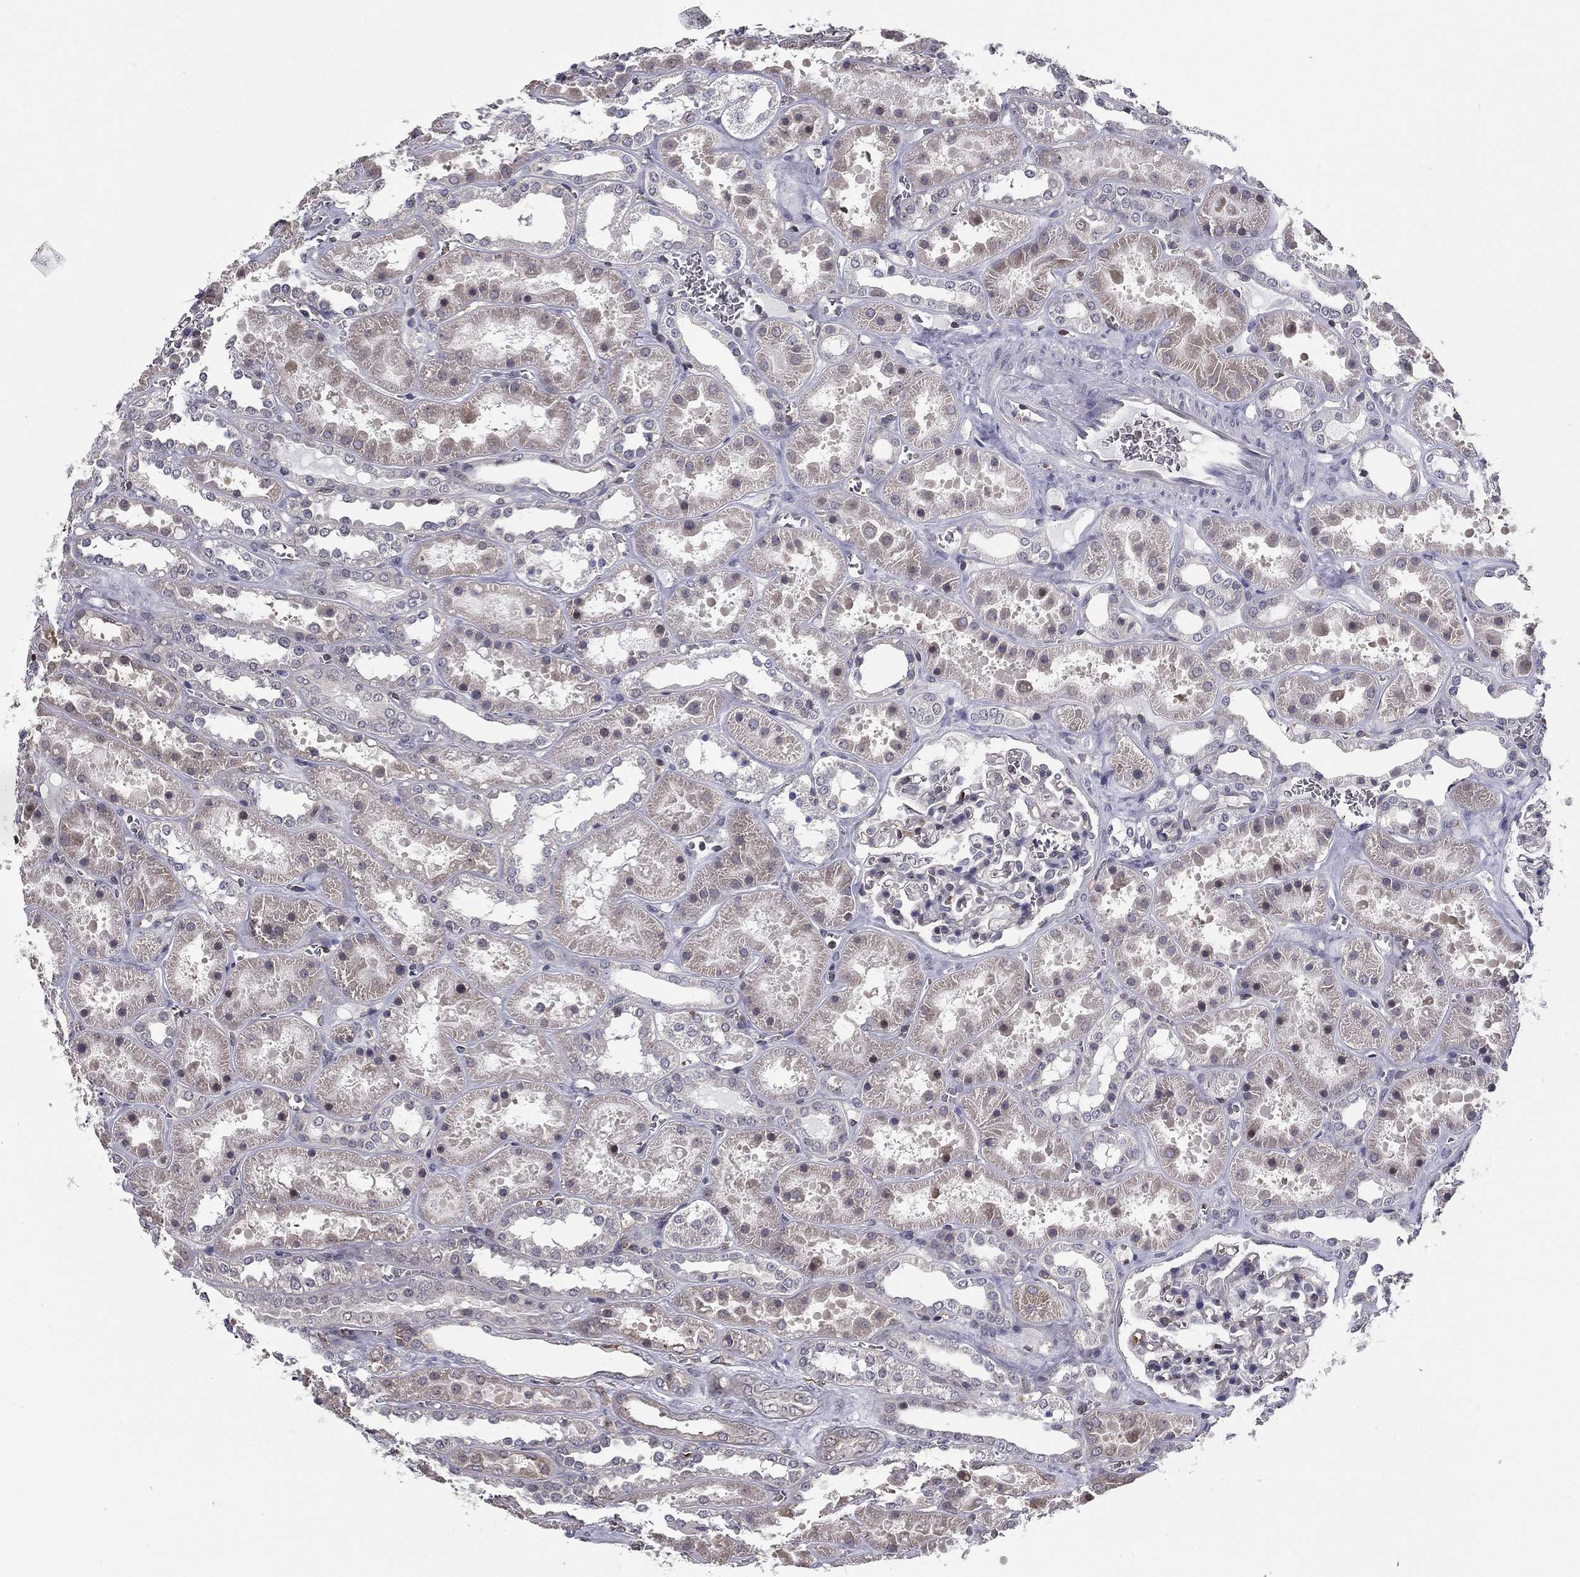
{"staining": {"intensity": "negative", "quantity": "none", "location": "none"}, "tissue": "kidney", "cell_type": "Cells in glomeruli", "image_type": "normal", "snomed": [{"axis": "morphology", "description": "Normal tissue, NOS"}, {"axis": "topography", "description": "Kidney"}], "caption": "This image is of unremarkable kidney stained with immunohistochemistry (IHC) to label a protein in brown with the nuclei are counter-stained blue. There is no positivity in cells in glomeruli. (Brightfield microscopy of DAB (3,3'-diaminobenzidine) IHC at high magnification).", "gene": "PLCB2", "patient": {"sex": "female", "age": 41}}